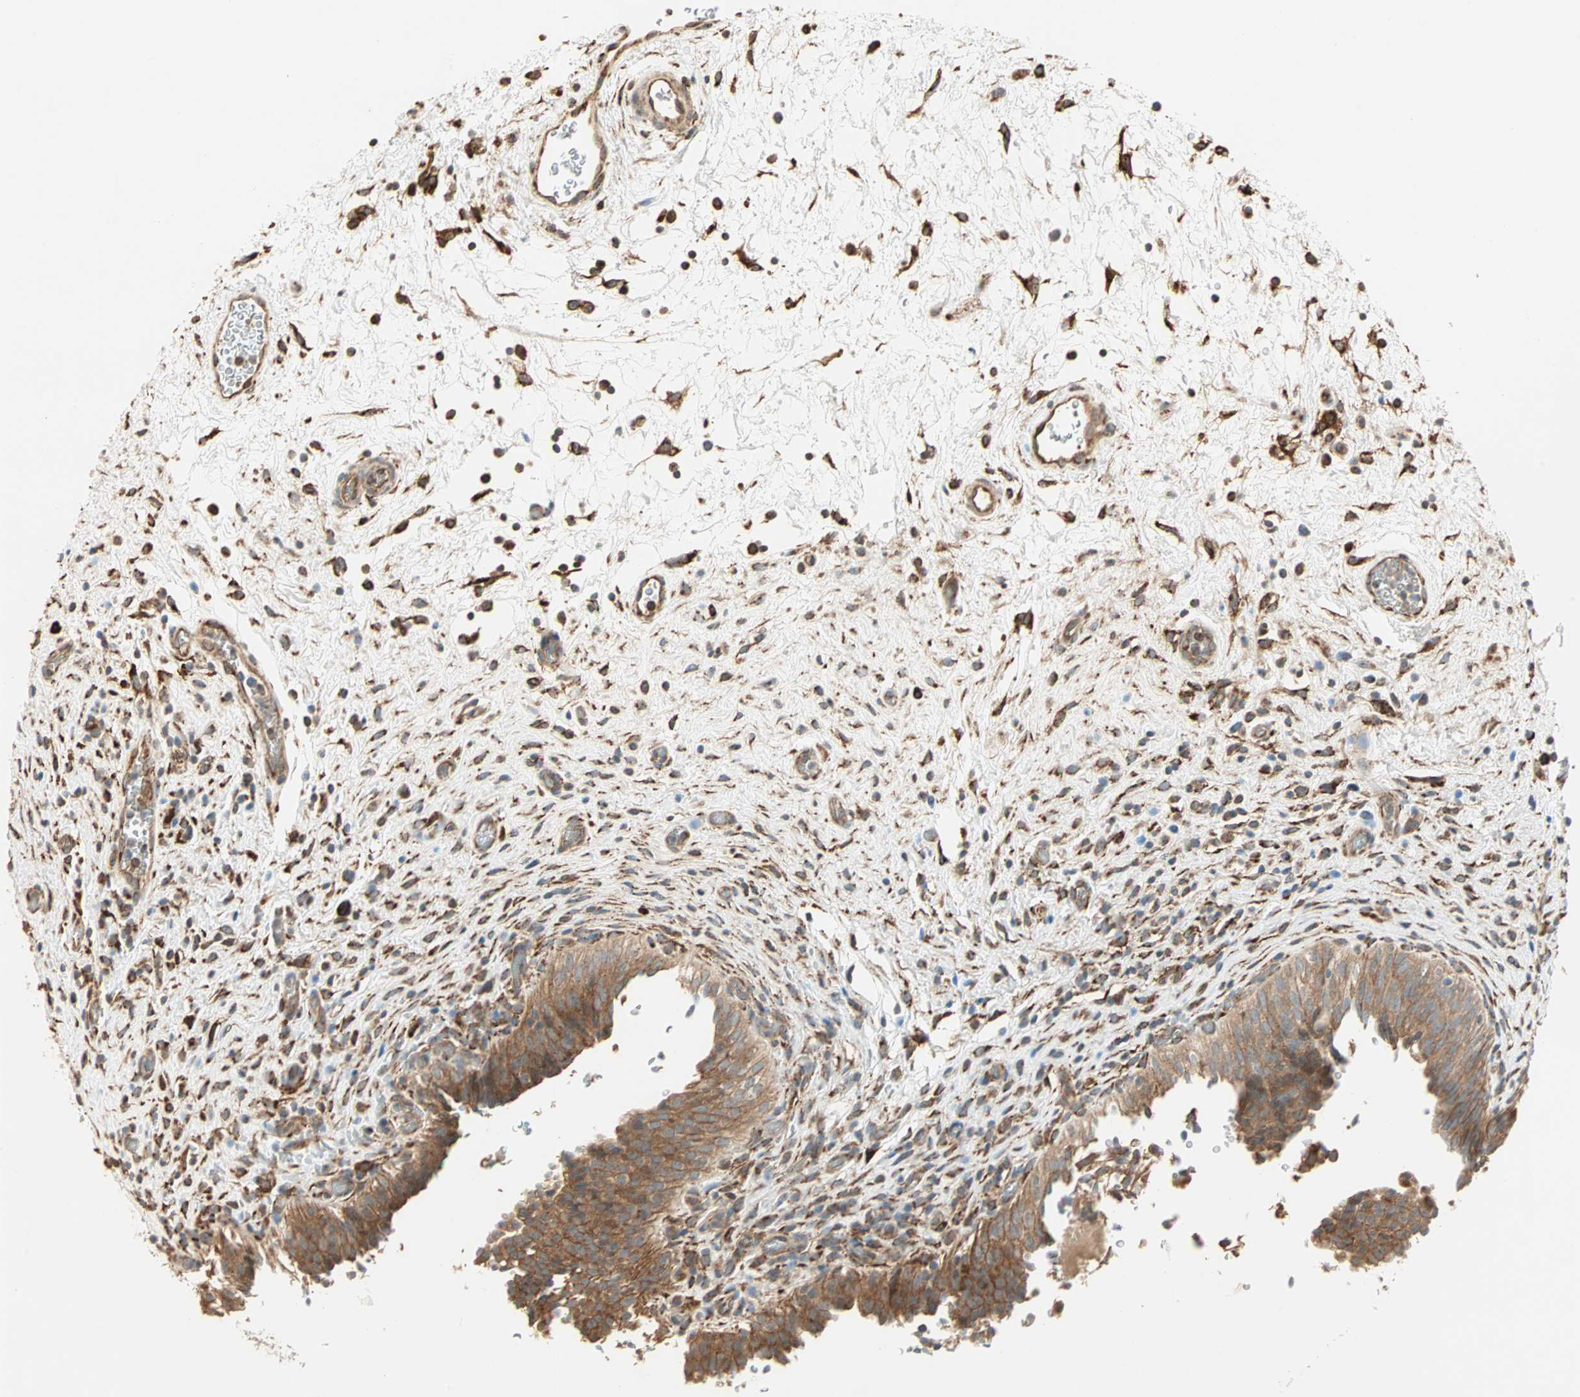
{"staining": {"intensity": "moderate", "quantity": ">75%", "location": "cytoplasmic/membranous"}, "tissue": "urinary bladder", "cell_type": "Urothelial cells", "image_type": "normal", "snomed": [{"axis": "morphology", "description": "Normal tissue, NOS"}, {"axis": "topography", "description": "Urinary bladder"}], "caption": "High-magnification brightfield microscopy of benign urinary bladder stained with DAB (brown) and counterstained with hematoxylin (blue). urothelial cells exhibit moderate cytoplasmic/membranous expression is present in about>75% of cells. (DAB IHC with brightfield microscopy, high magnification).", "gene": "P4HA1", "patient": {"sex": "male", "age": 51}}